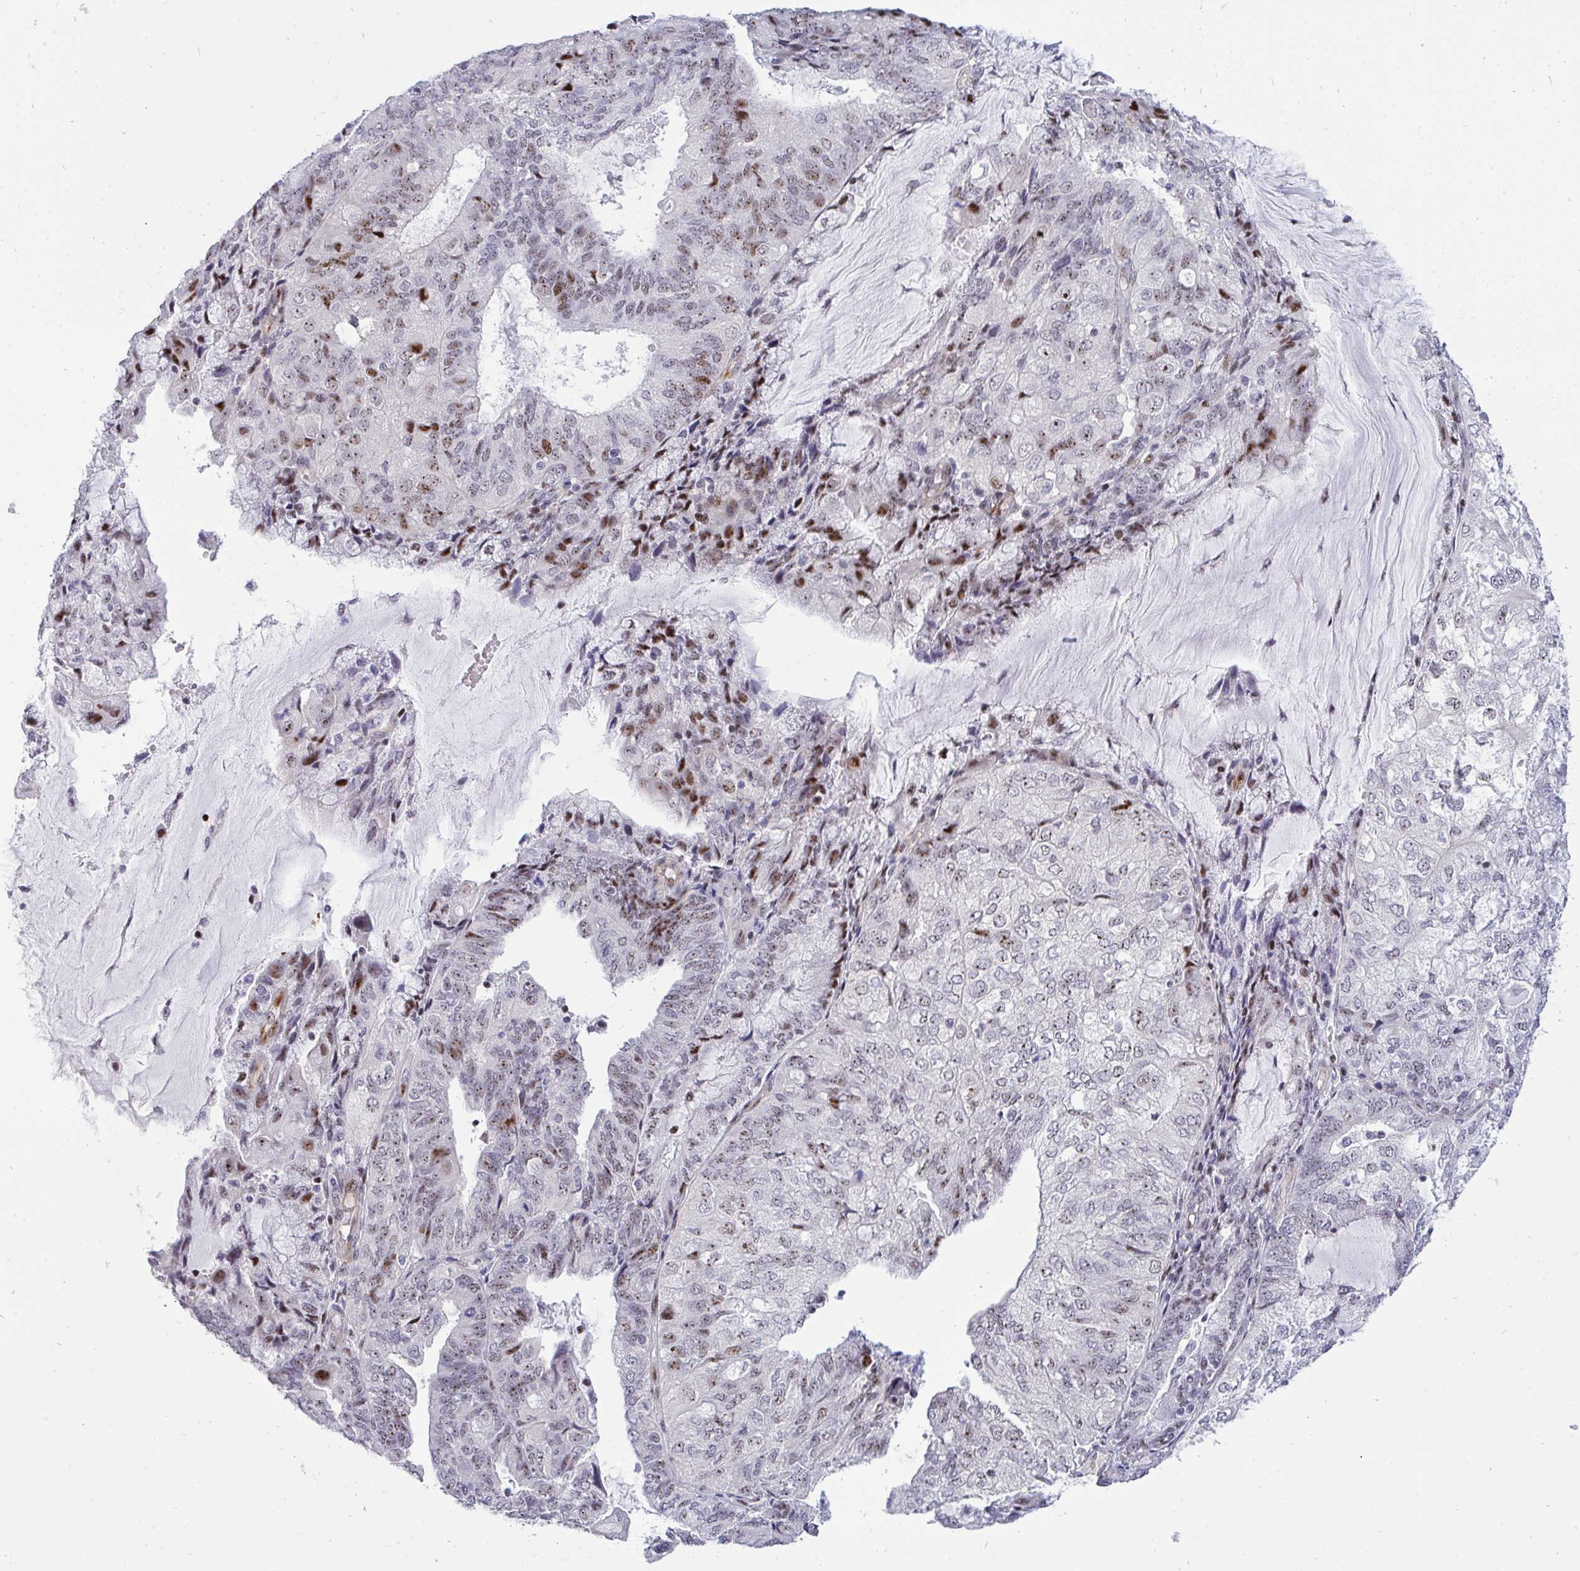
{"staining": {"intensity": "moderate", "quantity": "<25%", "location": "nuclear"}, "tissue": "endometrial cancer", "cell_type": "Tumor cells", "image_type": "cancer", "snomed": [{"axis": "morphology", "description": "Adenocarcinoma, NOS"}, {"axis": "topography", "description": "Endometrium"}], "caption": "Endometrial cancer (adenocarcinoma) stained for a protein exhibits moderate nuclear positivity in tumor cells. (Stains: DAB (3,3'-diaminobenzidine) in brown, nuclei in blue, Microscopy: brightfield microscopy at high magnification).", "gene": "PLPPR3", "patient": {"sex": "female", "age": 81}}